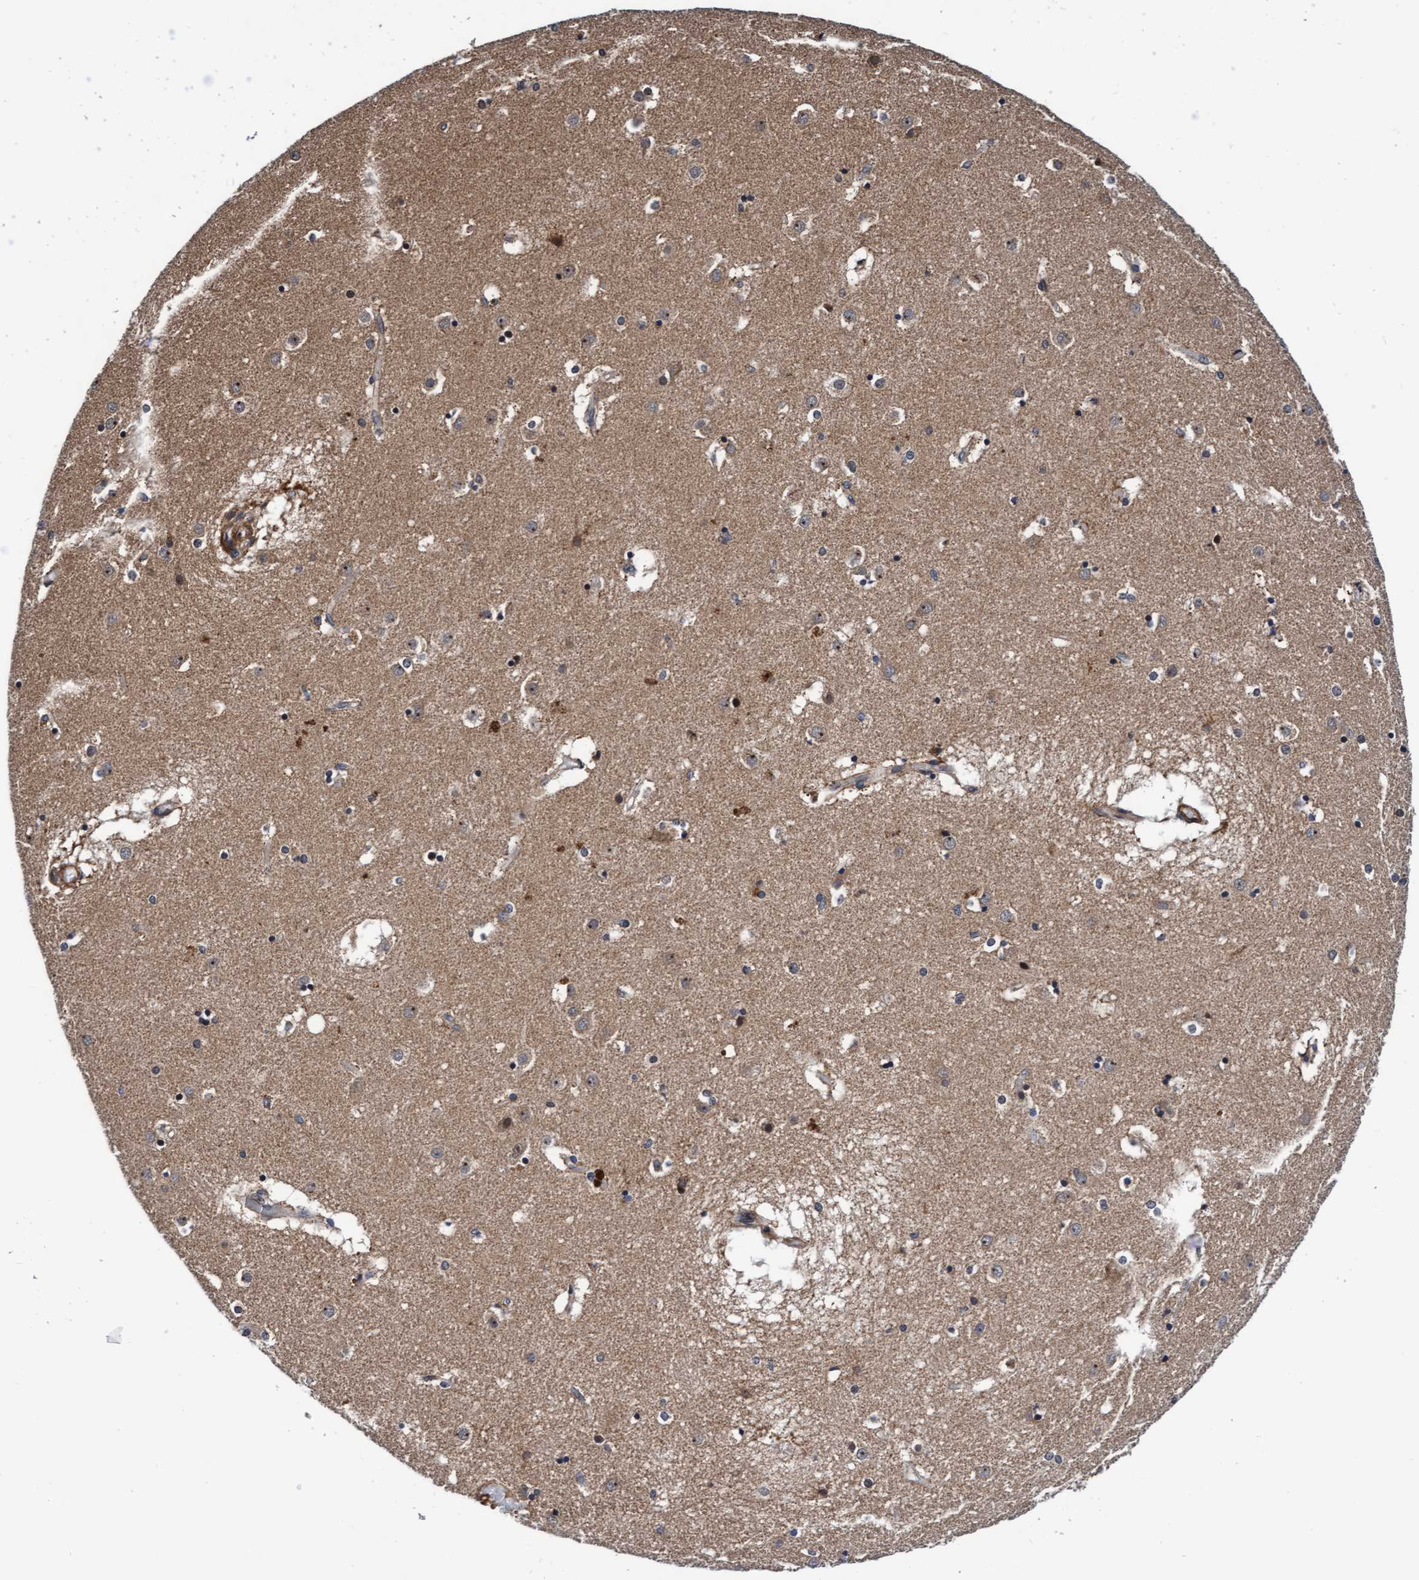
{"staining": {"intensity": "moderate", "quantity": "25%-75%", "location": "cytoplasmic/membranous"}, "tissue": "caudate", "cell_type": "Glial cells", "image_type": "normal", "snomed": [{"axis": "morphology", "description": "Normal tissue, NOS"}, {"axis": "topography", "description": "Lateral ventricle wall"}], "caption": "Glial cells demonstrate moderate cytoplasmic/membranous expression in about 25%-75% of cells in unremarkable caudate. (Stains: DAB (3,3'-diaminobenzidine) in brown, nuclei in blue, Microscopy: brightfield microscopy at high magnification).", "gene": "EFCAB13", "patient": {"sex": "male", "age": 70}}